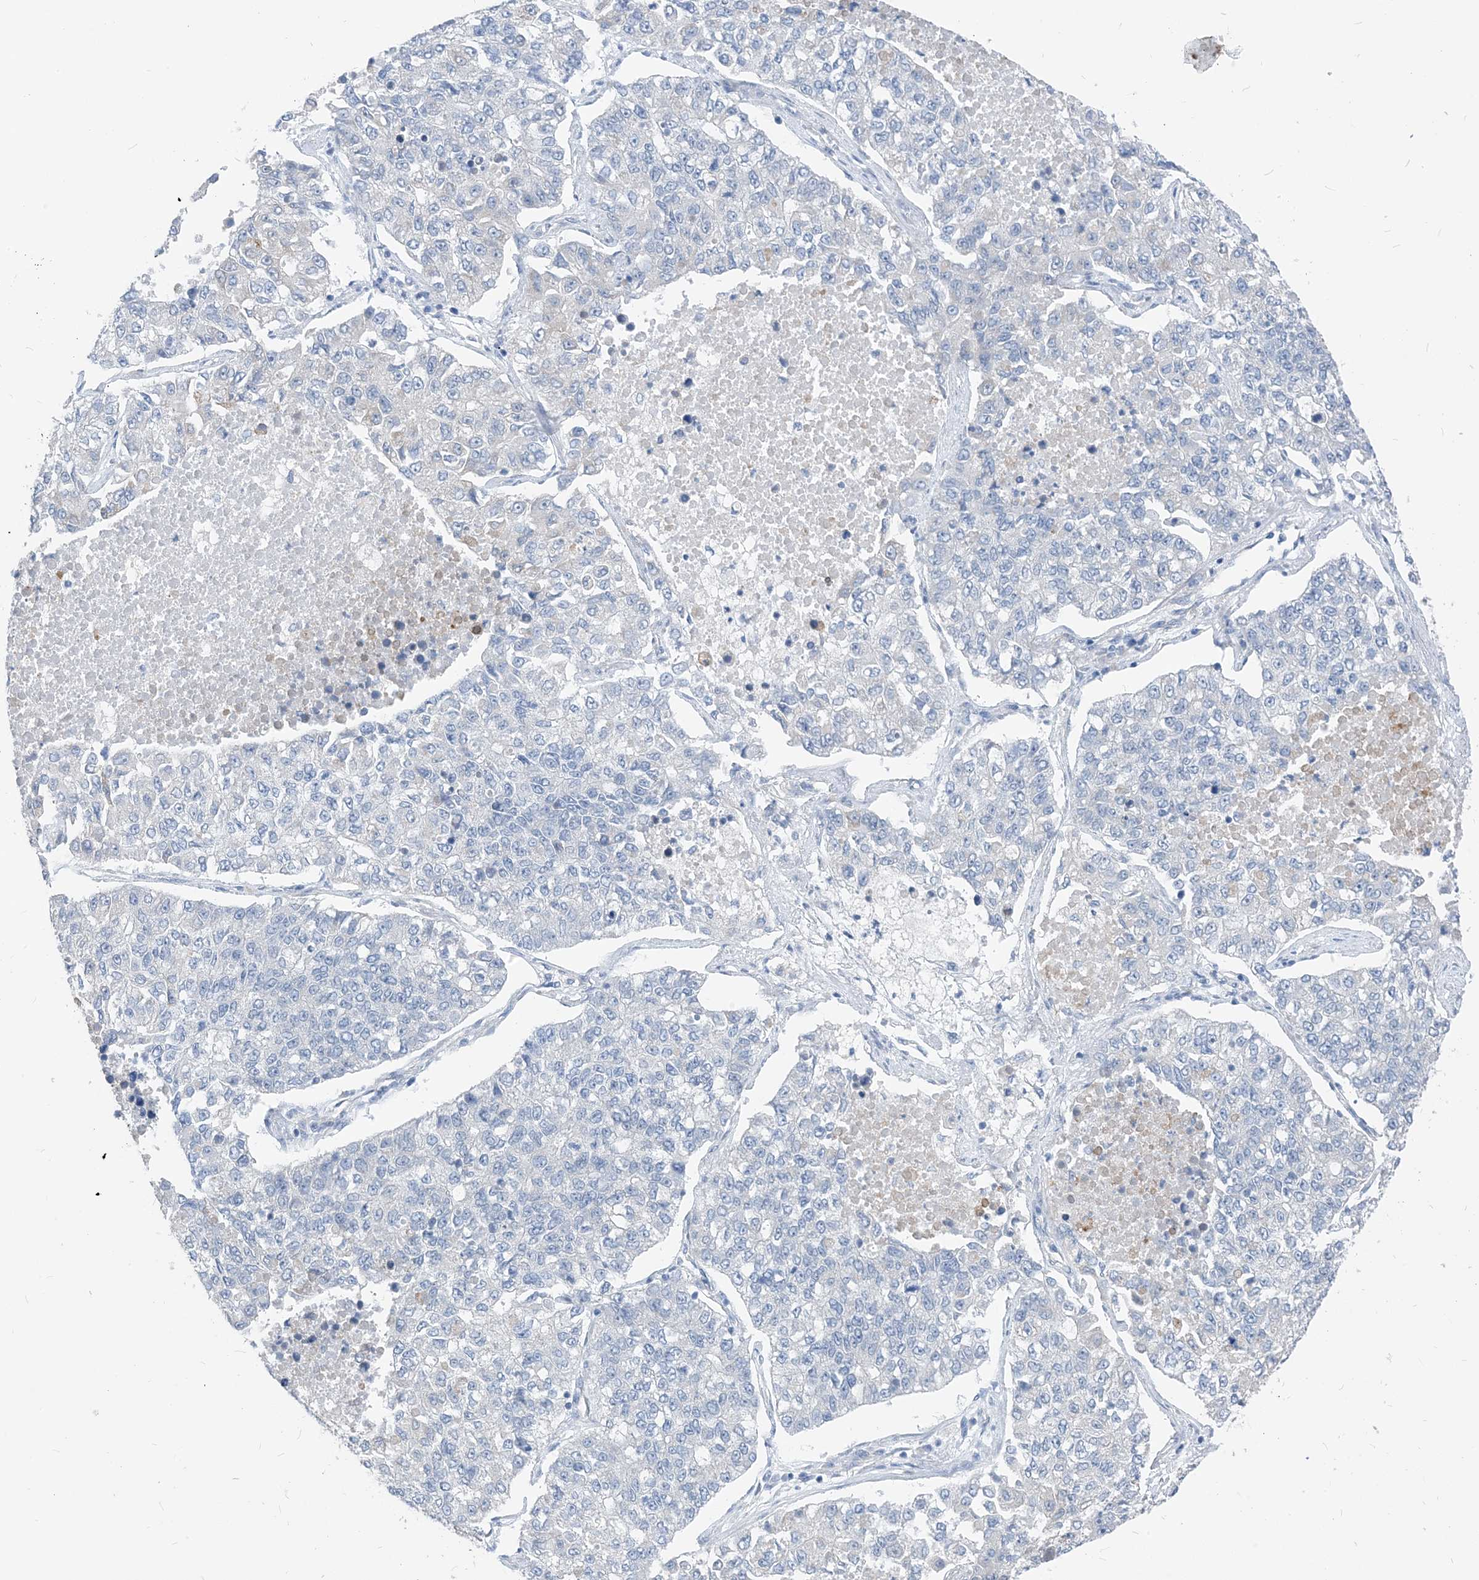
{"staining": {"intensity": "negative", "quantity": "none", "location": "none"}, "tissue": "lung cancer", "cell_type": "Tumor cells", "image_type": "cancer", "snomed": [{"axis": "morphology", "description": "Adenocarcinoma, NOS"}, {"axis": "topography", "description": "Lung"}], "caption": "A histopathology image of human lung adenocarcinoma is negative for staining in tumor cells.", "gene": "PLEKHA3", "patient": {"sex": "male", "age": 49}}